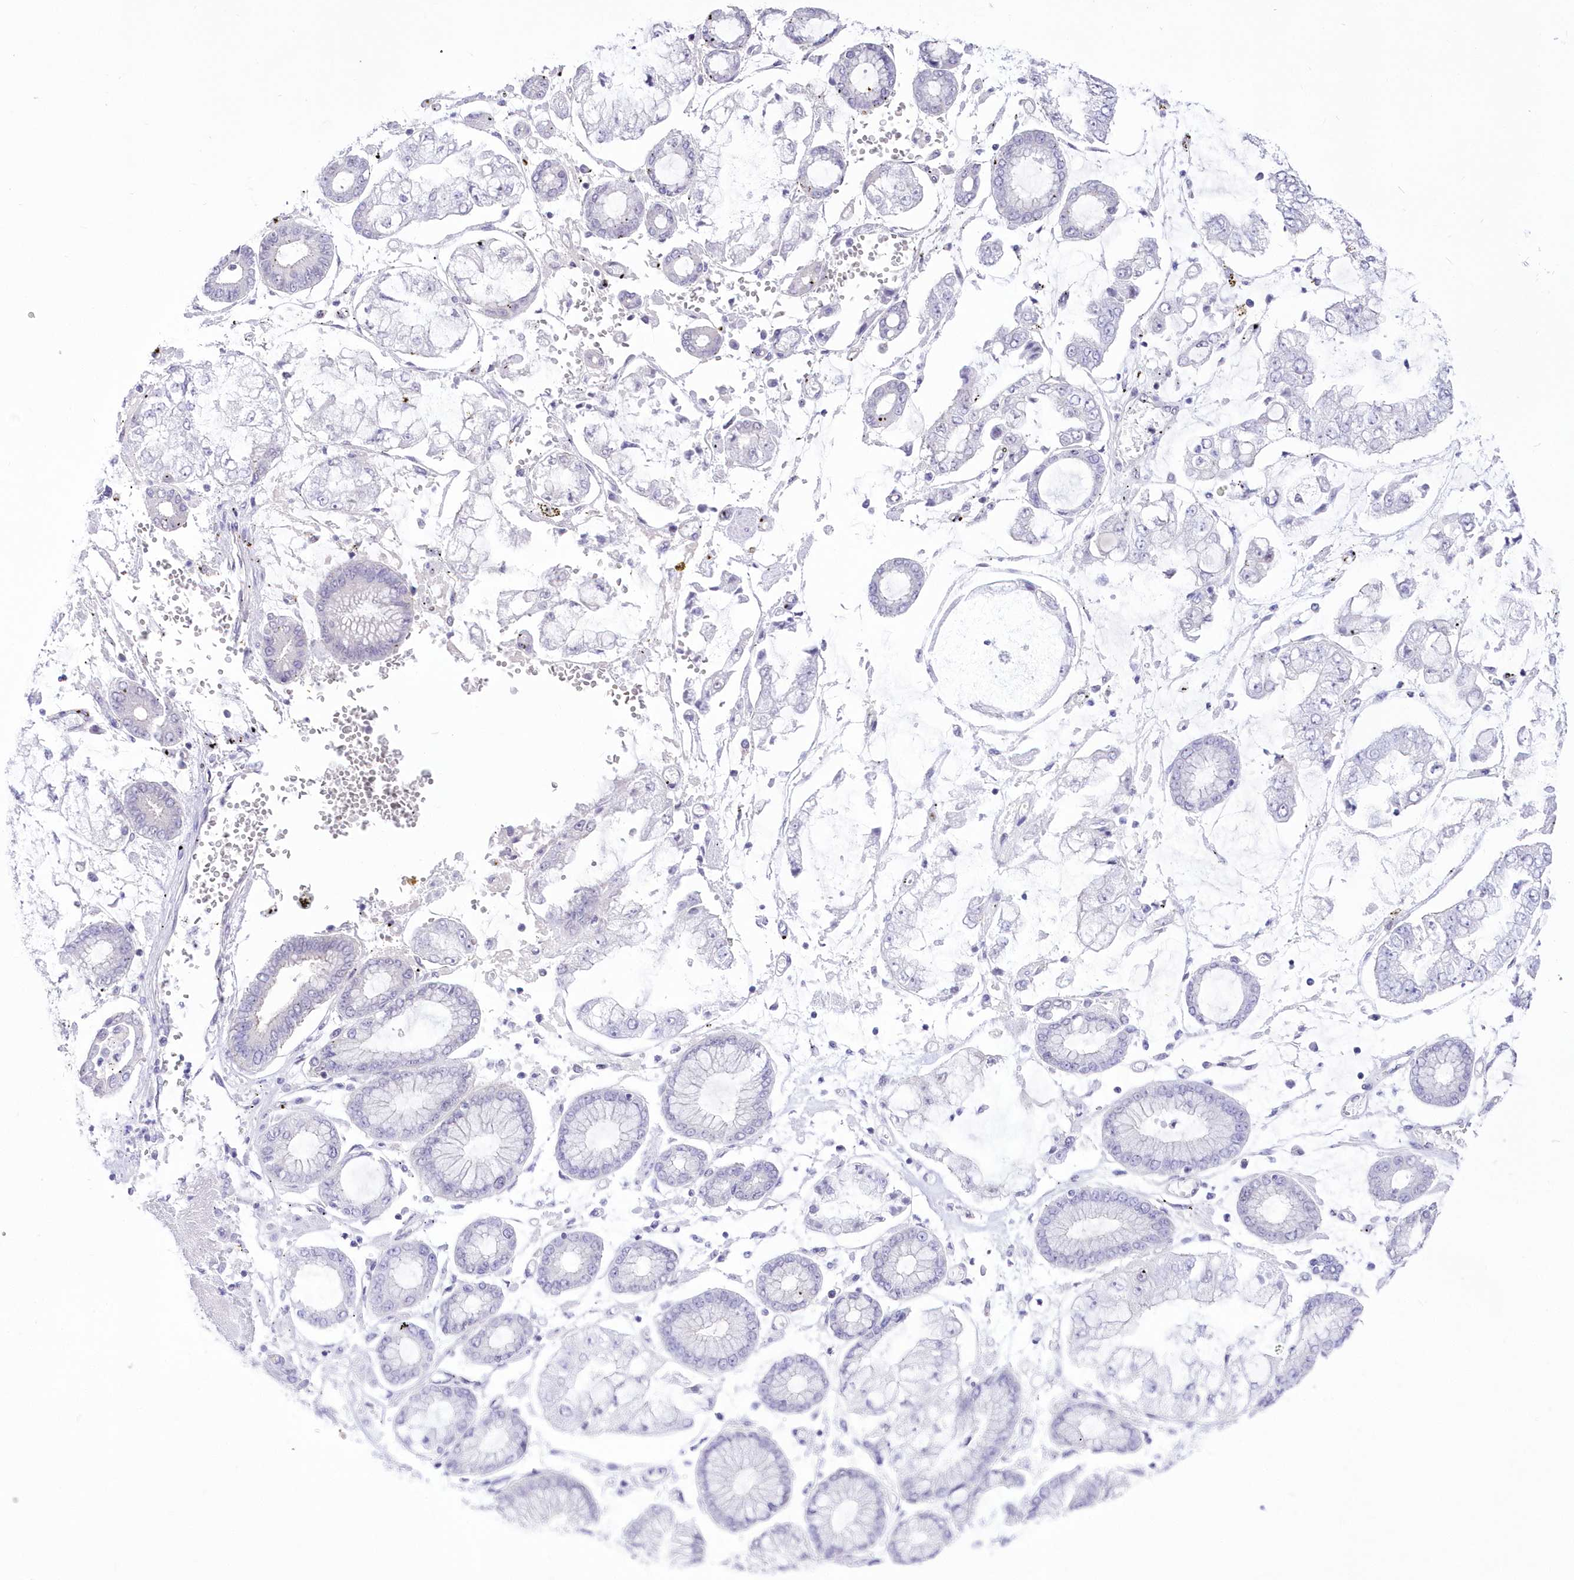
{"staining": {"intensity": "negative", "quantity": "none", "location": "none"}, "tissue": "stomach cancer", "cell_type": "Tumor cells", "image_type": "cancer", "snomed": [{"axis": "morphology", "description": "Adenocarcinoma, NOS"}, {"axis": "topography", "description": "Stomach"}], "caption": "Immunohistochemical staining of stomach adenocarcinoma demonstrates no significant staining in tumor cells. (DAB (3,3'-diaminobenzidine) immunohistochemistry, high magnification).", "gene": "UBA6", "patient": {"sex": "male", "age": 76}}